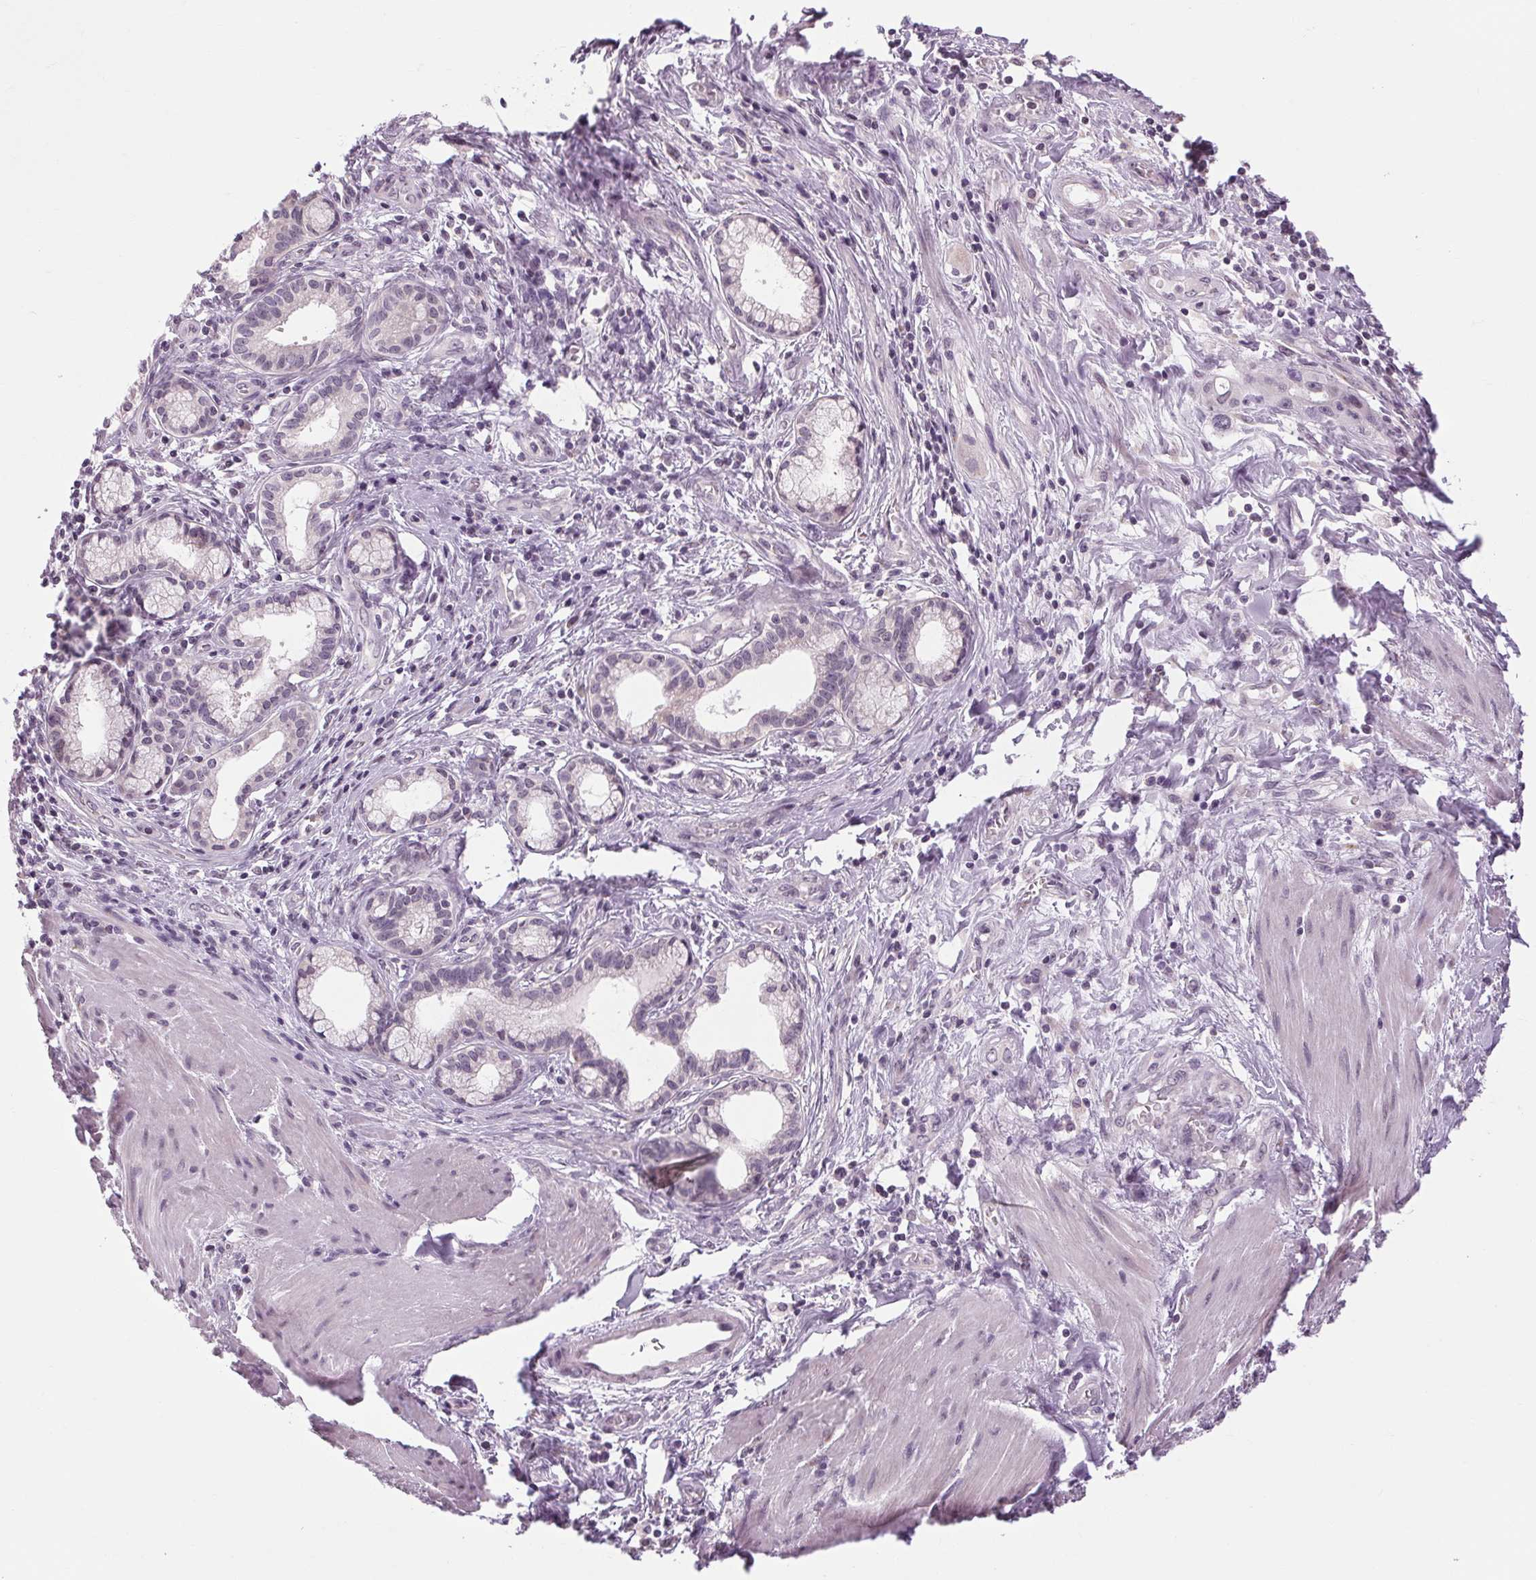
{"staining": {"intensity": "negative", "quantity": "none", "location": "none"}, "tissue": "pancreatic cancer", "cell_type": "Tumor cells", "image_type": "cancer", "snomed": [{"axis": "morphology", "description": "Adenocarcinoma, NOS"}, {"axis": "topography", "description": "Pancreas"}], "caption": "A micrograph of pancreatic adenocarcinoma stained for a protein shows no brown staining in tumor cells.", "gene": "KLHL40", "patient": {"sex": "female", "age": 66}}